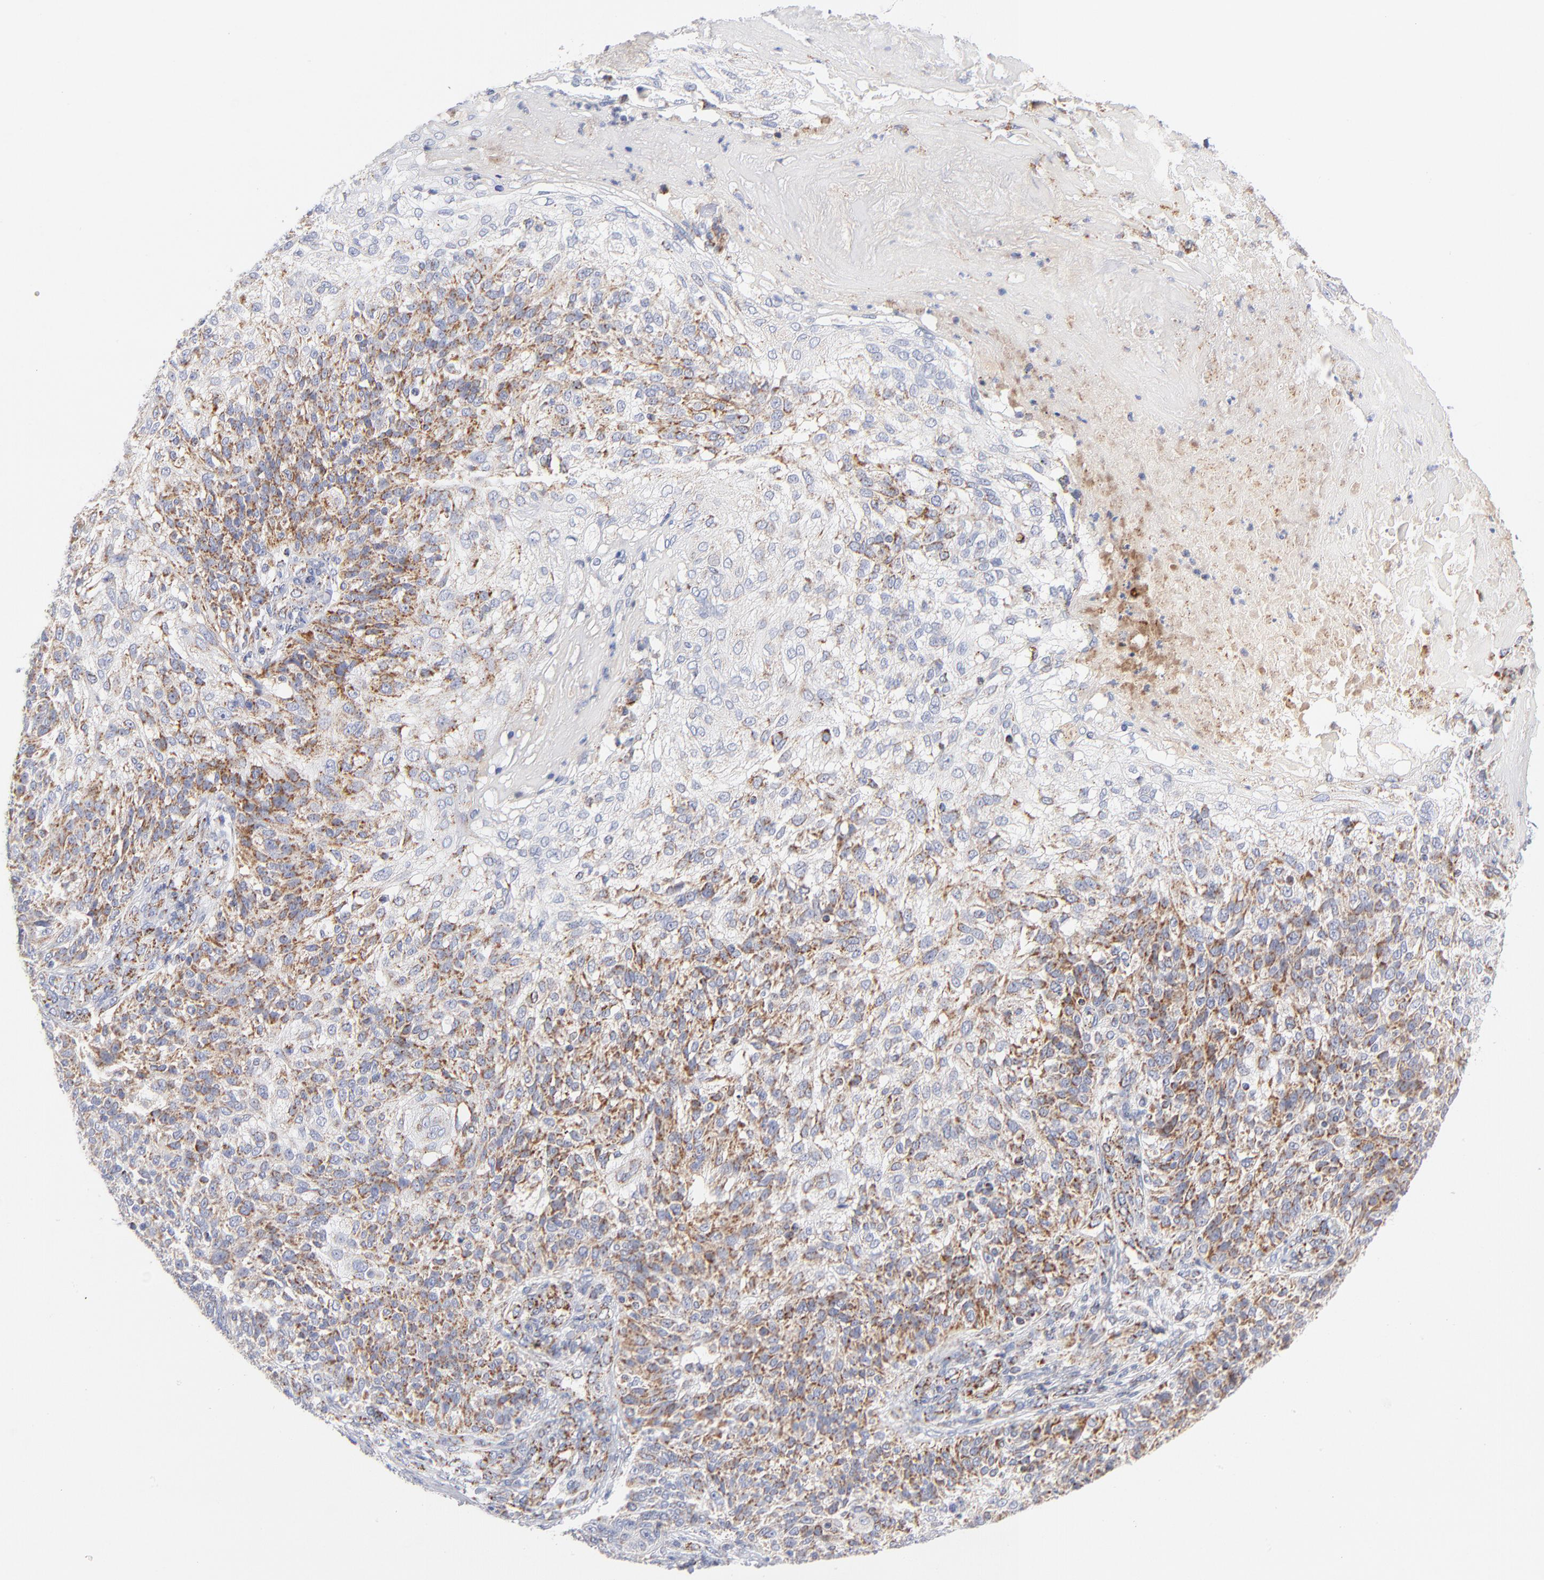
{"staining": {"intensity": "moderate", "quantity": ">75%", "location": "cytoplasmic/membranous"}, "tissue": "skin cancer", "cell_type": "Tumor cells", "image_type": "cancer", "snomed": [{"axis": "morphology", "description": "Normal tissue, NOS"}, {"axis": "morphology", "description": "Squamous cell carcinoma, NOS"}, {"axis": "topography", "description": "Skin"}], "caption": "Immunohistochemical staining of squamous cell carcinoma (skin) demonstrates medium levels of moderate cytoplasmic/membranous protein positivity in about >75% of tumor cells. The staining was performed using DAB, with brown indicating positive protein expression. Nuclei are stained blue with hematoxylin.", "gene": "DLAT", "patient": {"sex": "female", "age": 83}}